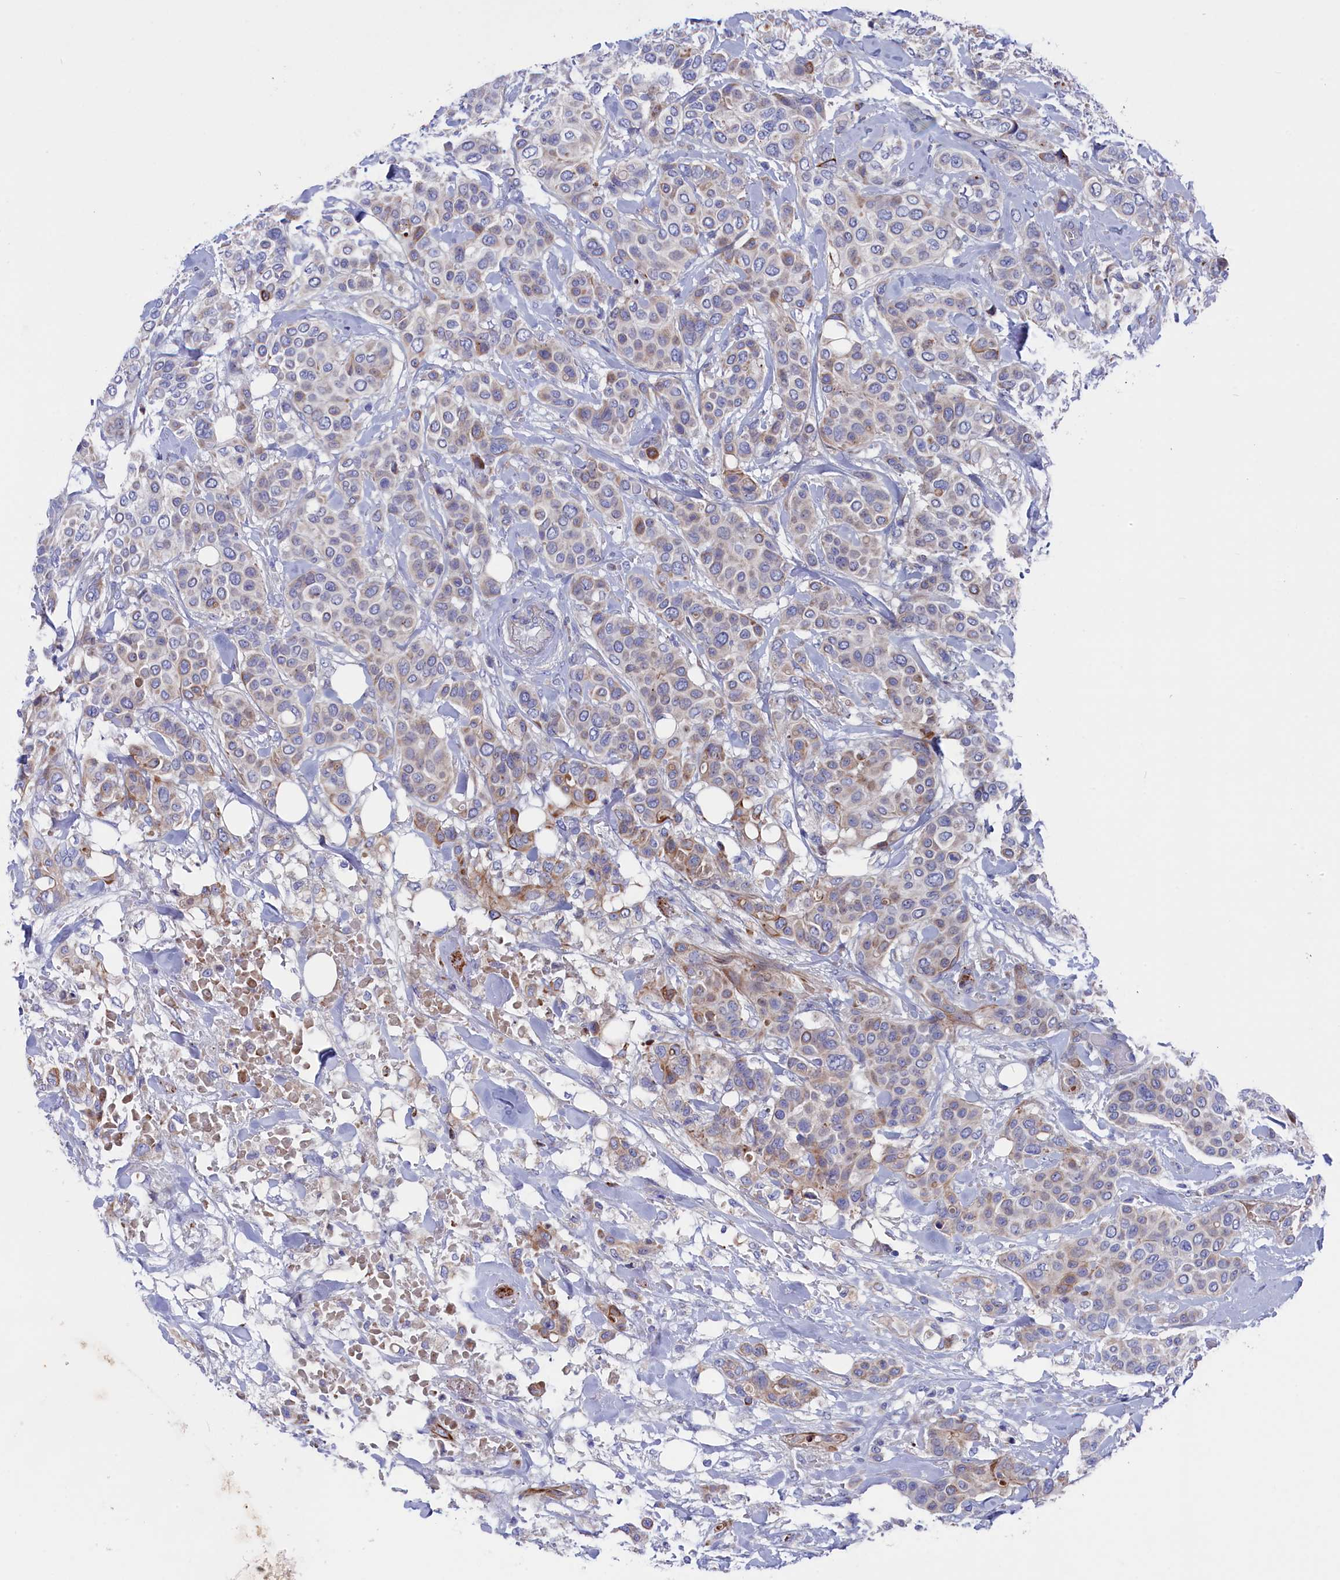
{"staining": {"intensity": "weak", "quantity": ">75%", "location": "cytoplasmic/membranous"}, "tissue": "breast cancer", "cell_type": "Tumor cells", "image_type": "cancer", "snomed": [{"axis": "morphology", "description": "Lobular carcinoma"}, {"axis": "topography", "description": "Breast"}], "caption": "DAB immunohistochemical staining of breast cancer (lobular carcinoma) shows weak cytoplasmic/membranous protein staining in approximately >75% of tumor cells.", "gene": "NUDT7", "patient": {"sex": "female", "age": 51}}